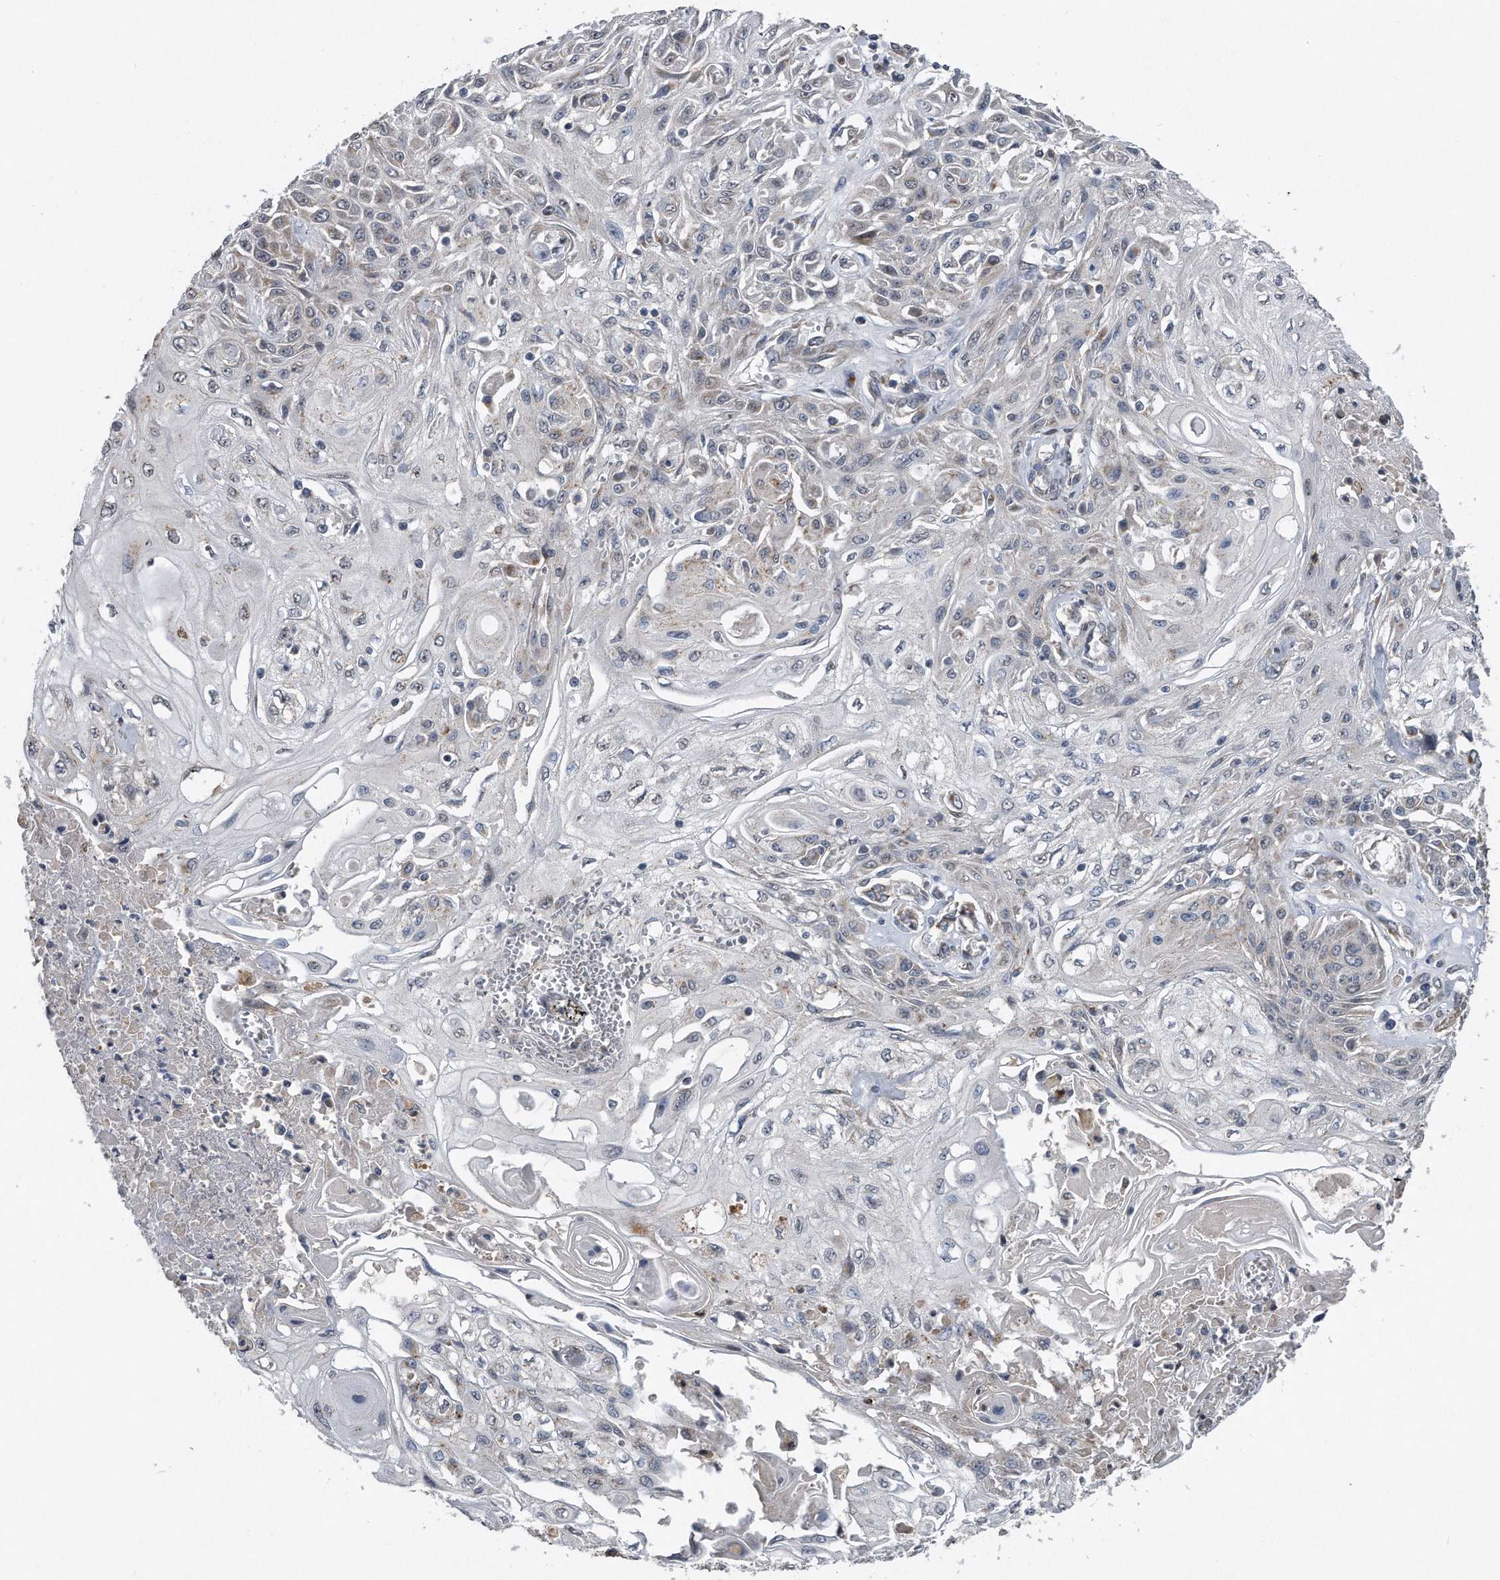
{"staining": {"intensity": "weak", "quantity": "<25%", "location": "cytoplasmic/membranous"}, "tissue": "skin cancer", "cell_type": "Tumor cells", "image_type": "cancer", "snomed": [{"axis": "morphology", "description": "Squamous cell carcinoma, NOS"}, {"axis": "morphology", "description": "Squamous cell carcinoma, metastatic, NOS"}, {"axis": "topography", "description": "Skin"}, {"axis": "topography", "description": "Lymph node"}], "caption": "An immunohistochemistry (IHC) histopathology image of skin cancer is shown. There is no staining in tumor cells of skin cancer. (Stains: DAB (3,3'-diaminobenzidine) immunohistochemistry (IHC) with hematoxylin counter stain, Microscopy: brightfield microscopy at high magnification).", "gene": "LYRM4", "patient": {"sex": "male", "age": 75}}